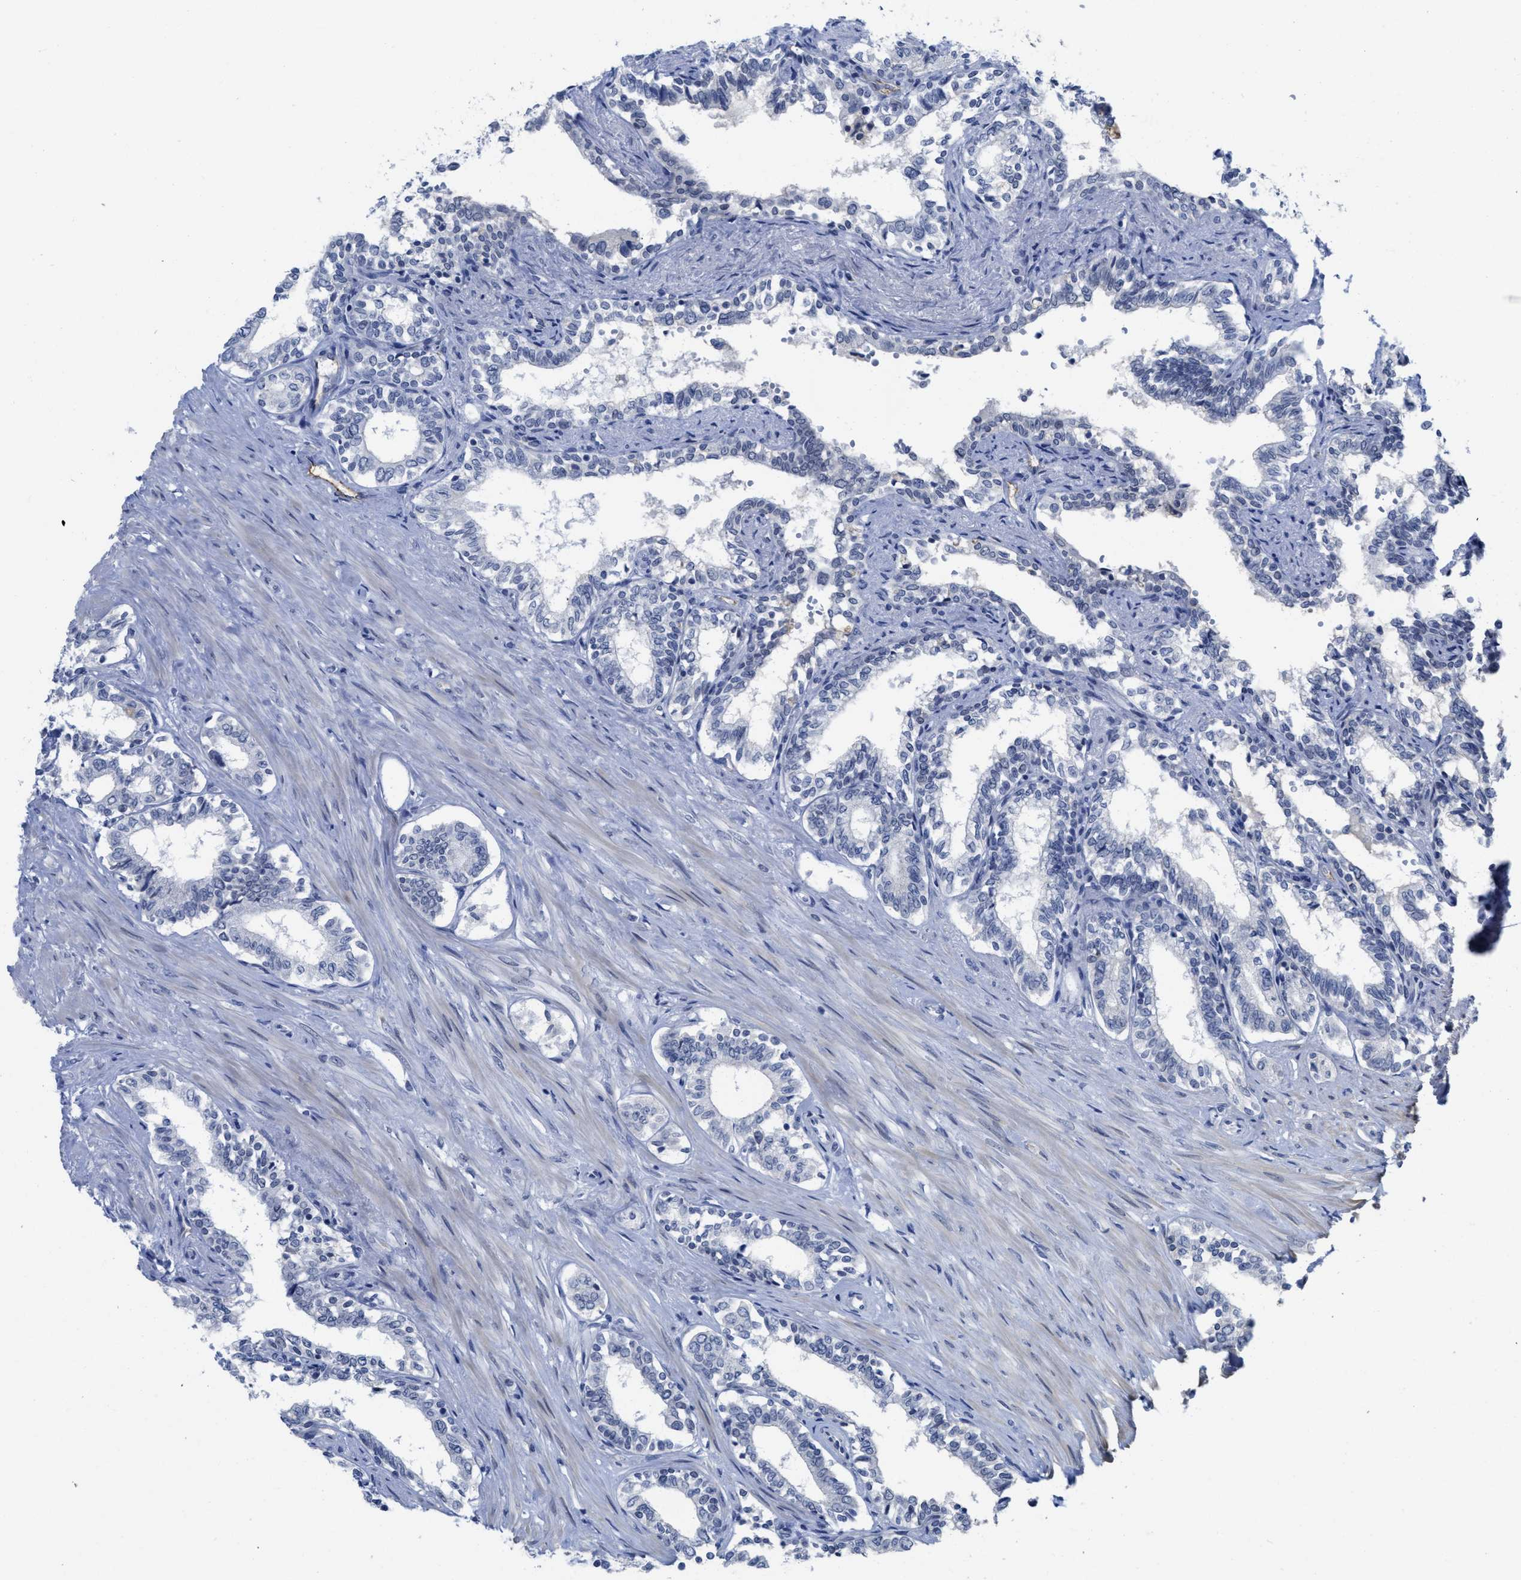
{"staining": {"intensity": "negative", "quantity": "none", "location": "none"}, "tissue": "seminal vesicle", "cell_type": "Glandular cells", "image_type": "normal", "snomed": [{"axis": "morphology", "description": "Normal tissue, NOS"}, {"axis": "morphology", "description": "Adenocarcinoma, High grade"}, {"axis": "topography", "description": "Prostate"}, {"axis": "topography", "description": "Seminal veicle"}], "caption": "Micrograph shows no protein staining in glandular cells of normal seminal vesicle.", "gene": "ACKR1", "patient": {"sex": "male", "age": 55}}